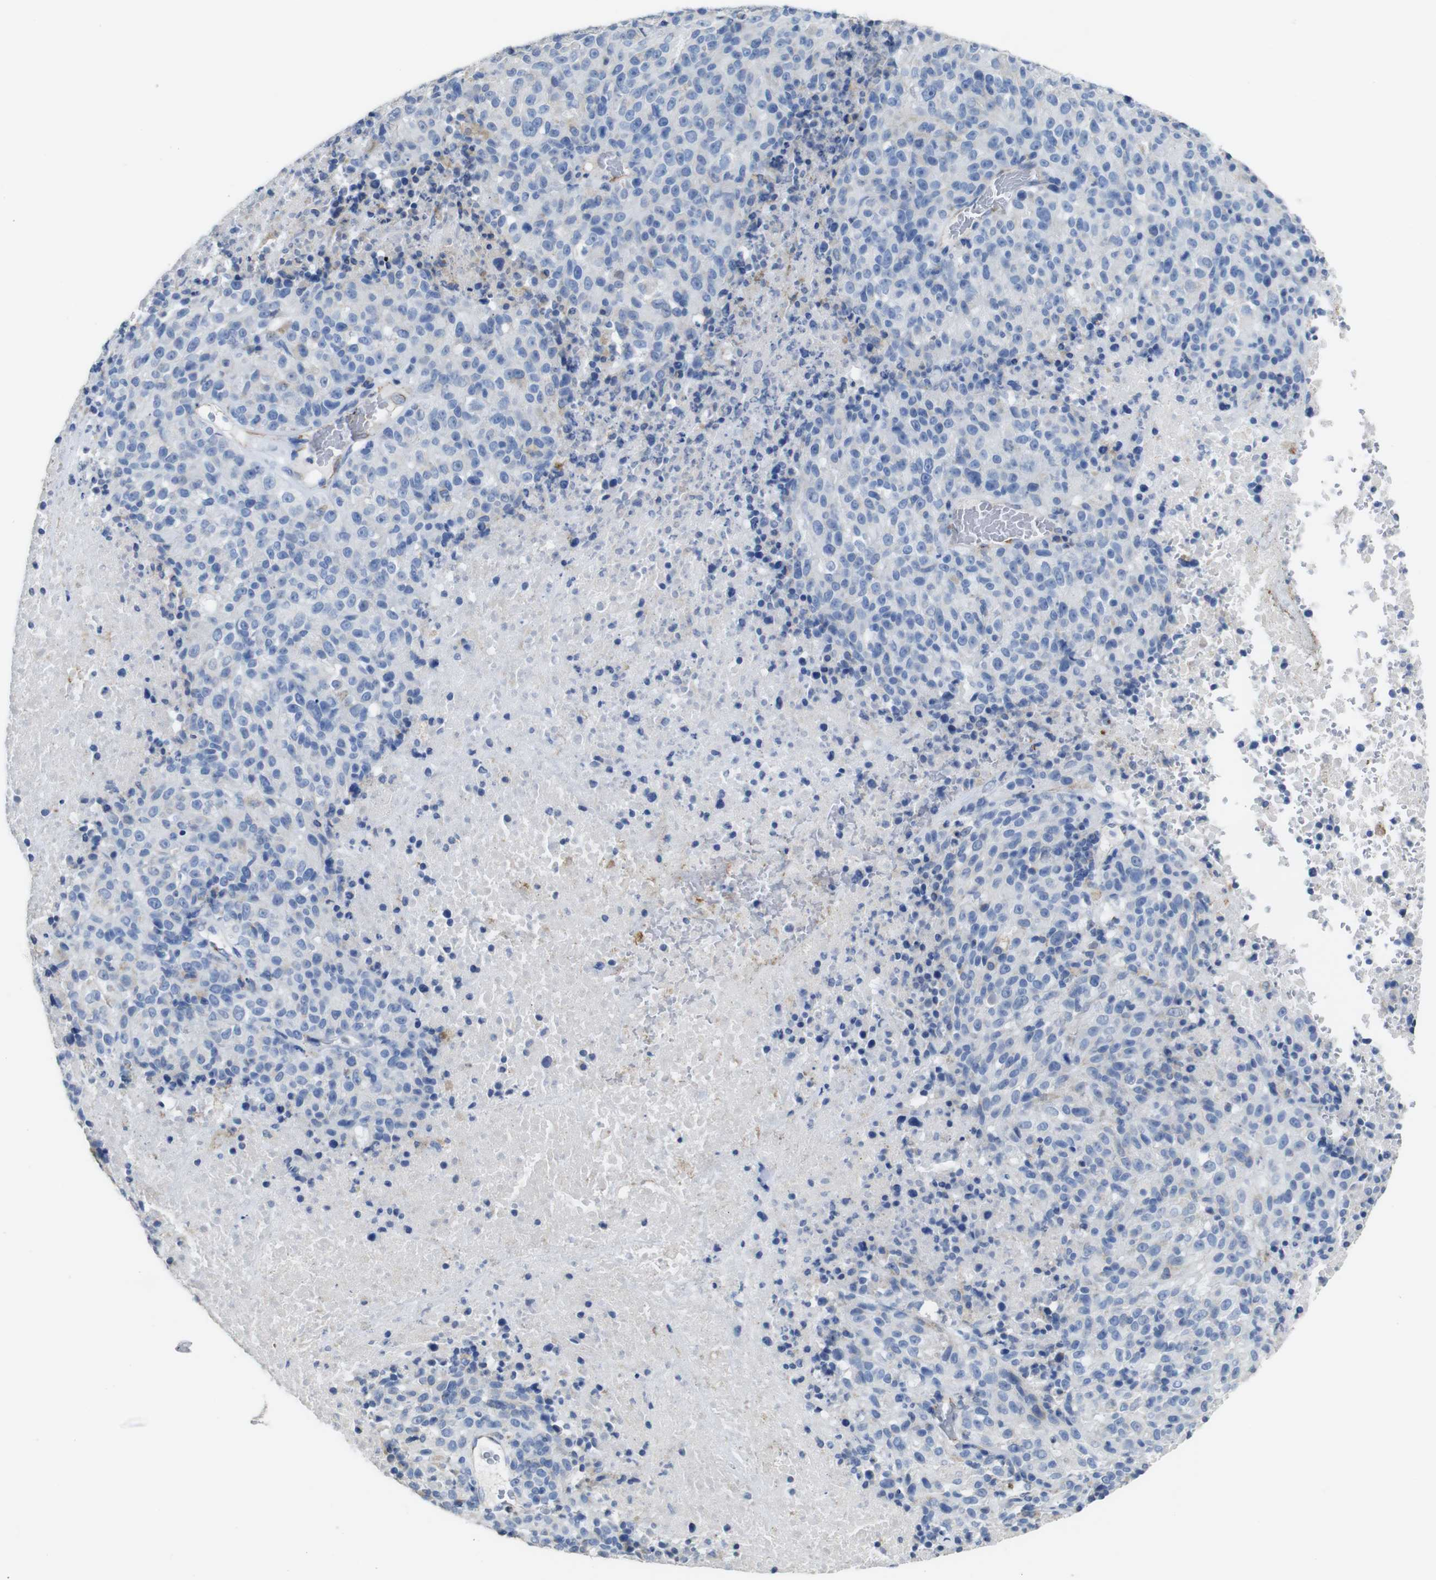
{"staining": {"intensity": "negative", "quantity": "none", "location": "none"}, "tissue": "melanoma", "cell_type": "Tumor cells", "image_type": "cancer", "snomed": [{"axis": "morphology", "description": "Malignant melanoma, Metastatic site"}, {"axis": "topography", "description": "Cerebral cortex"}], "caption": "Tumor cells show no significant protein positivity in malignant melanoma (metastatic site).", "gene": "MAOA", "patient": {"sex": "female", "age": 52}}